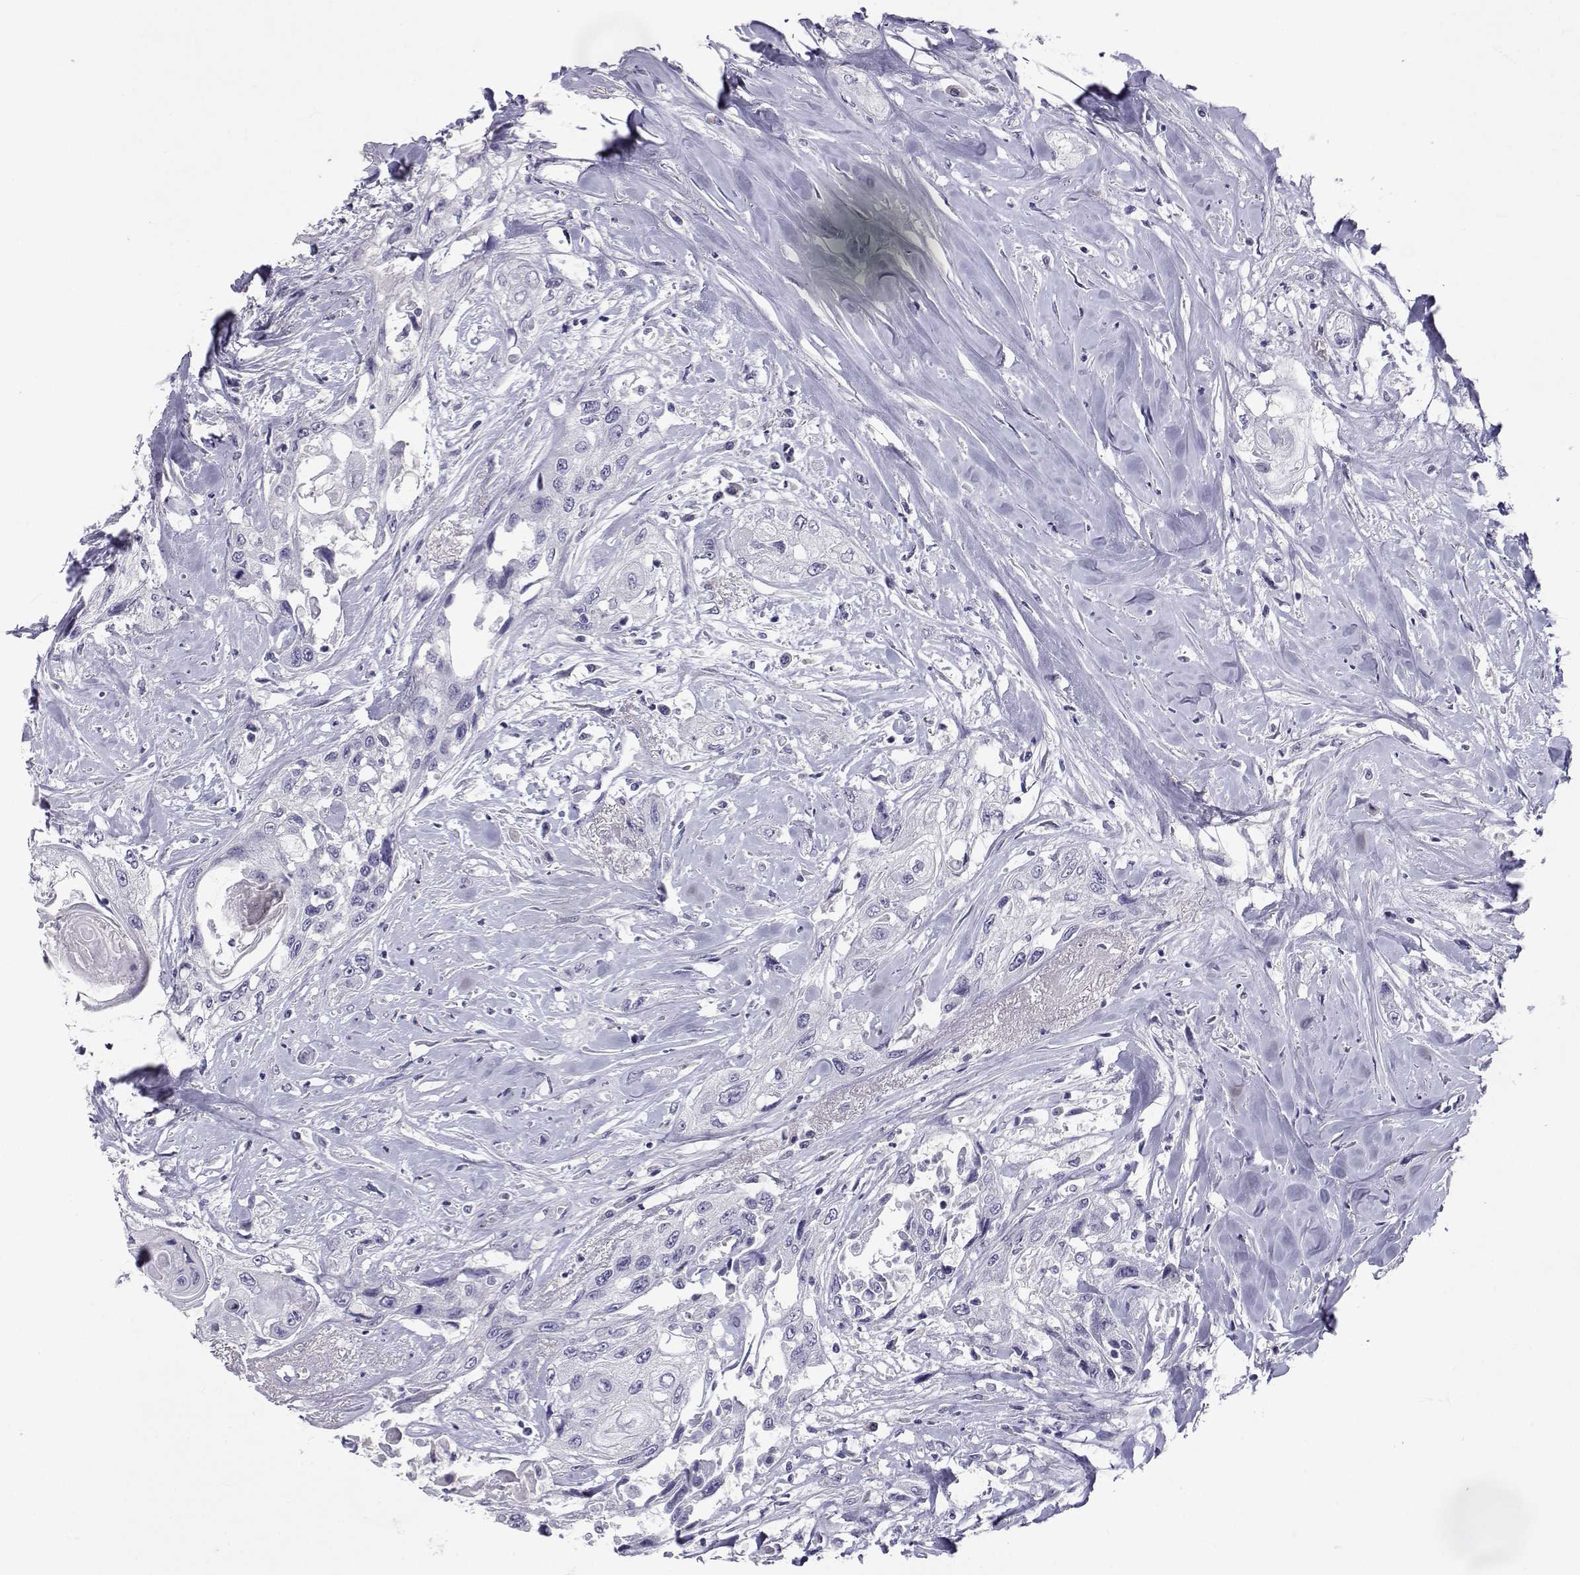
{"staining": {"intensity": "negative", "quantity": "none", "location": "none"}, "tissue": "head and neck cancer", "cell_type": "Tumor cells", "image_type": "cancer", "snomed": [{"axis": "morphology", "description": "Normal tissue, NOS"}, {"axis": "morphology", "description": "Squamous cell carcinoma, NOS"}, {"axis": "topography", "description": "Oral tissue"}, {"axis": "topography", "description": "Peripheral nerve tissue"}, {"axis": "topography", "description": "Head-Neck"}], "caption": "Tumor cells show no significant protein positivity in squamous cell carcinoma (head and neck).", "gene": "SLC6A3", "patient": {"sex": "female", "age": 59}}